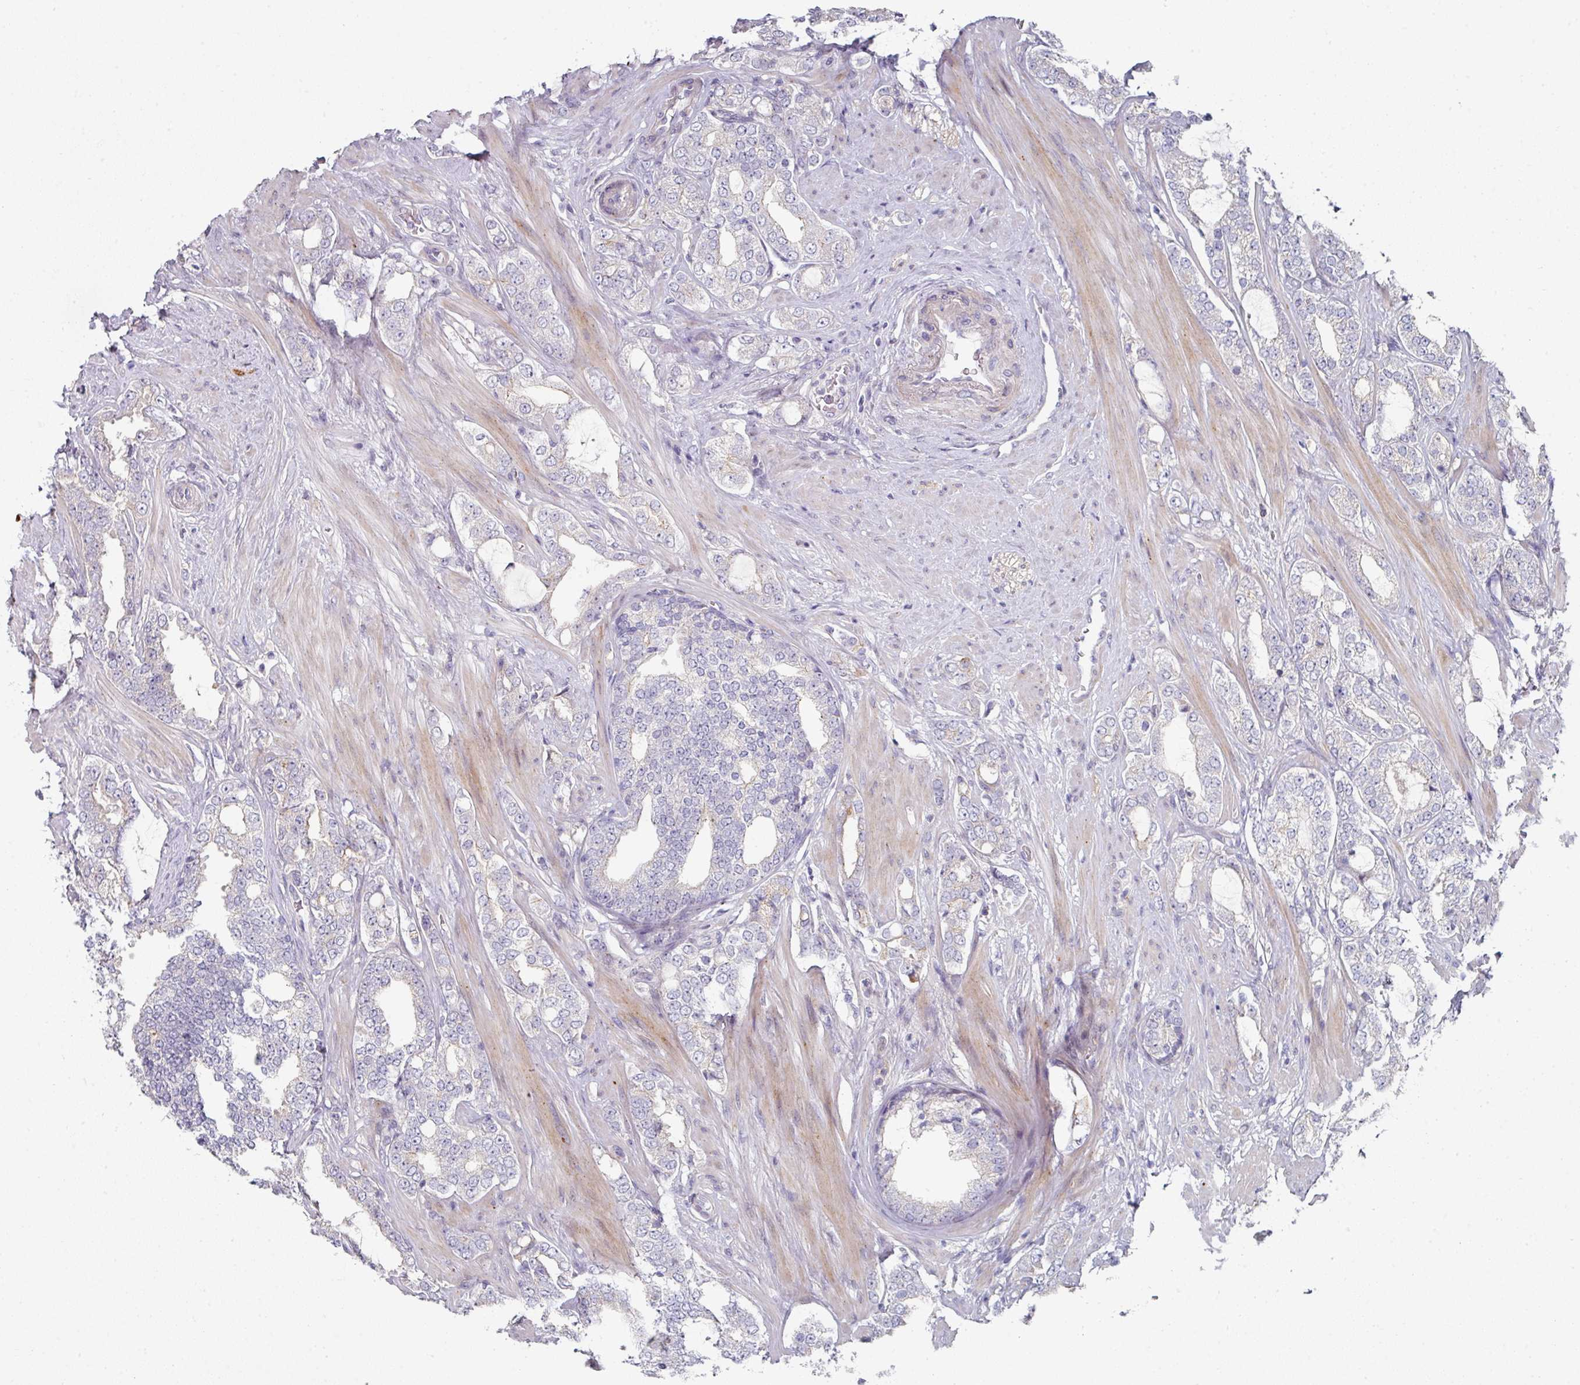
{"staining": {"intensity": "negative", "quantity": "none", "location": "none"}, "tissue": "prostate cancer", "cell_type": "Tumor cells", "image_type": "cancer", "snomed": [{"axis": "morphology", "description": "Adenocarcinoma, High grade"}, {"axis": "topography", "description": "Prostate"}], "caption": "This histopathology image is of prostate cancer (adenocarcinoma (high-grade)) stained with IHC to label a protein in brown with the nuclei are counter-stained blue. There is no staining in tumor cells.", "gene": "WSB2", "patient": {"sex": "male", "age": 64}}